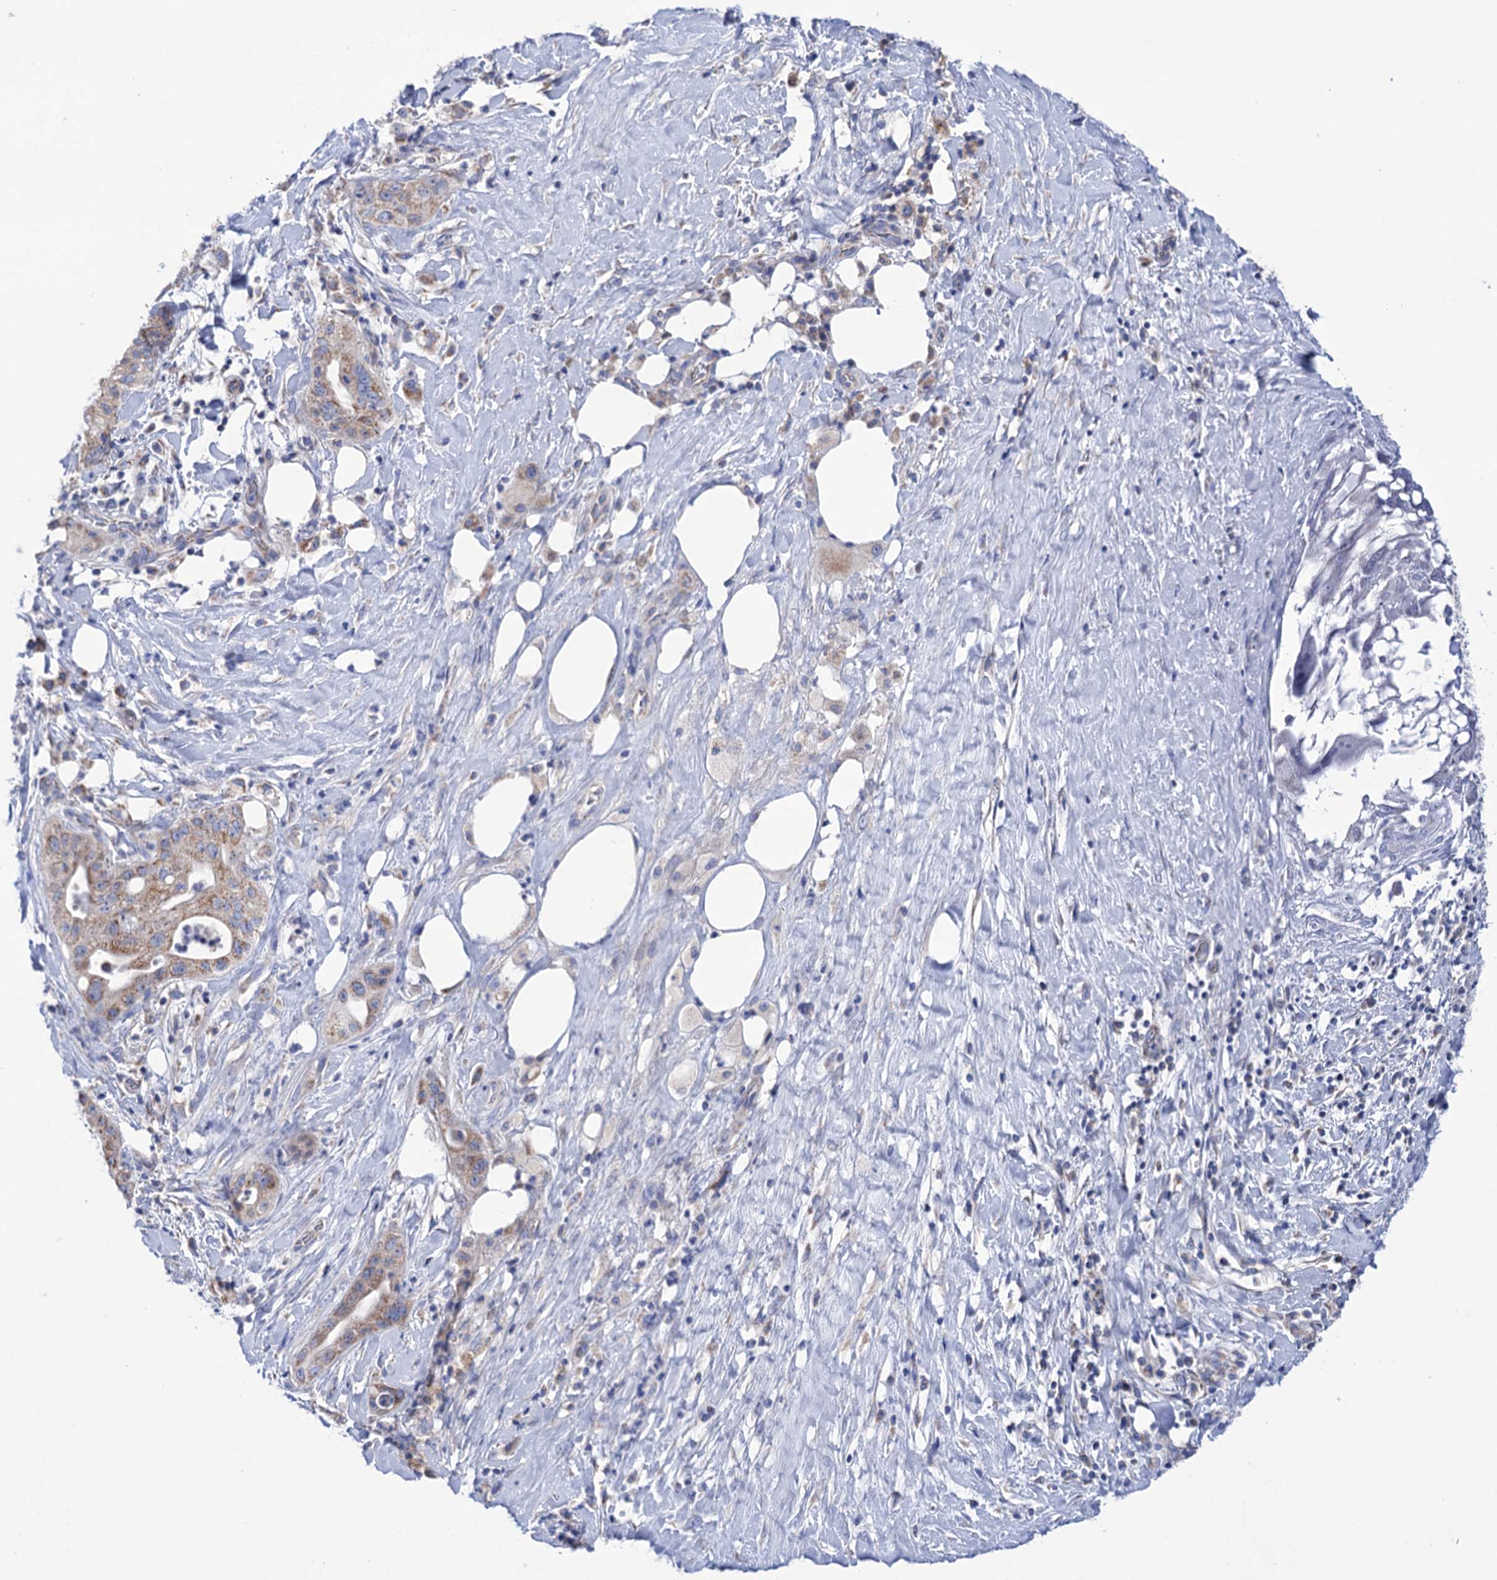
{"staining": {"intensity": "weak", "quantity": "25%-75%", "location": "cytoplasmic/membranous"}, "tissue": "pancreatic cancer", "cell_type": "Tumor cells", "image_type": "cancer", "snomed": [{"axis": "morphology", "description": "Adenocarcinoma, NOS"}, {"axis": "topography", "description": "Pancreas"}], "caption": "Tumor cells reveal weak cytoplasmic/membranous staining in about 25%-75% of cells in adenocarcinoma (pancreatic).", "gene": "YARS2", "patient": {"sex": "male", "age": 58}}